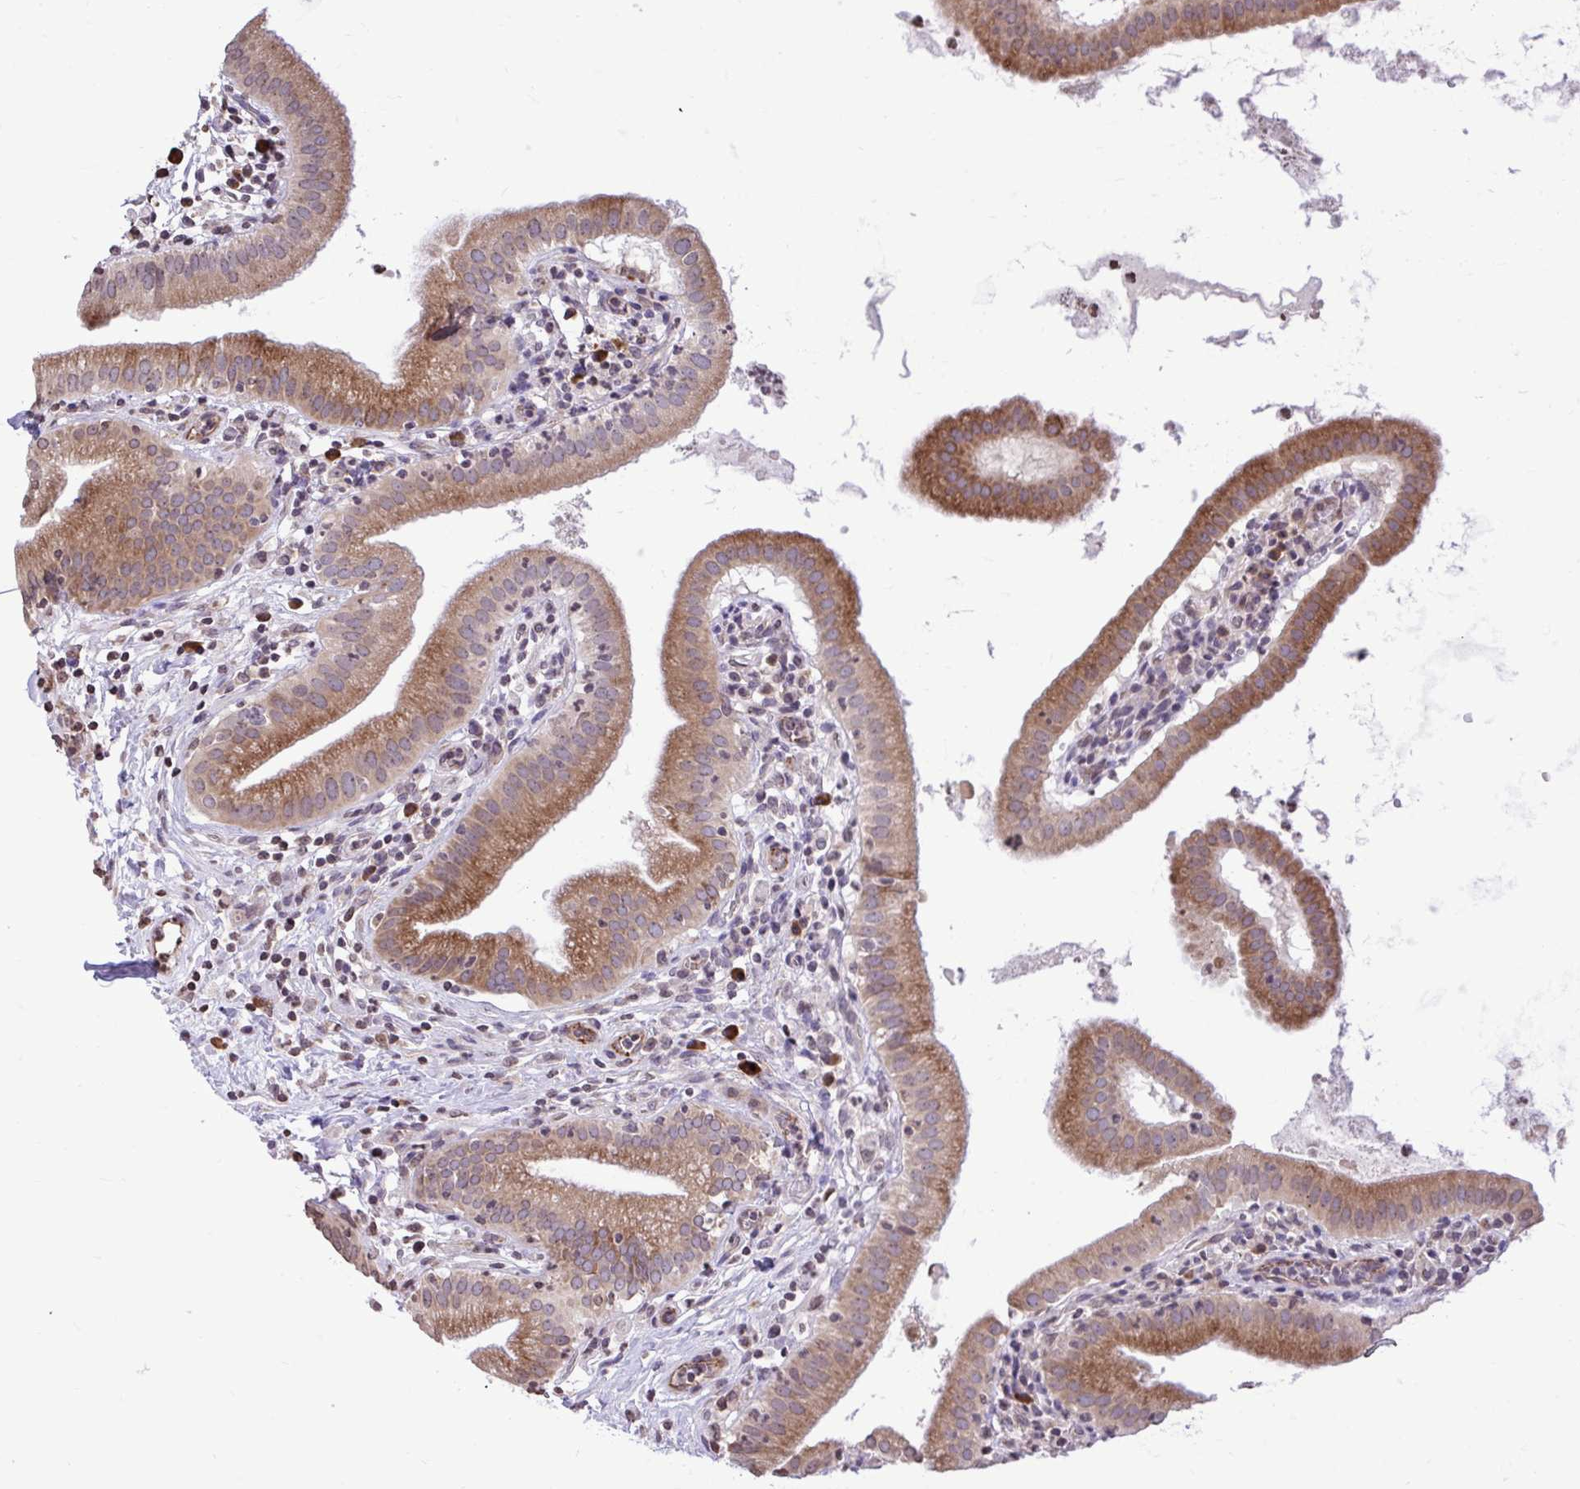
{"staining": {"intensity": "moderate", "quantity": ">75%", "location": "cytoplasmic/membranous"}, "tissue": "gallbladder", "cell_type": "Glandular cells", "image_type": "normal", "snomed": [{"axis": "morphology", "description": "Normal tissue, NOS"}, {"axis": "topography", "description": "Gallbladder"}], "caption": "Gallbladder stained with IHC demonstrates moderate cytoplasmic/membranous expression in approximately >75% of glandular cells. The staining was performed using DAB, with brown indicating positive protein expression. Nuclei are stained blue with hematoxylin.", "gene": "METTL9", "patient": {"sex": "female", "age": 65}}